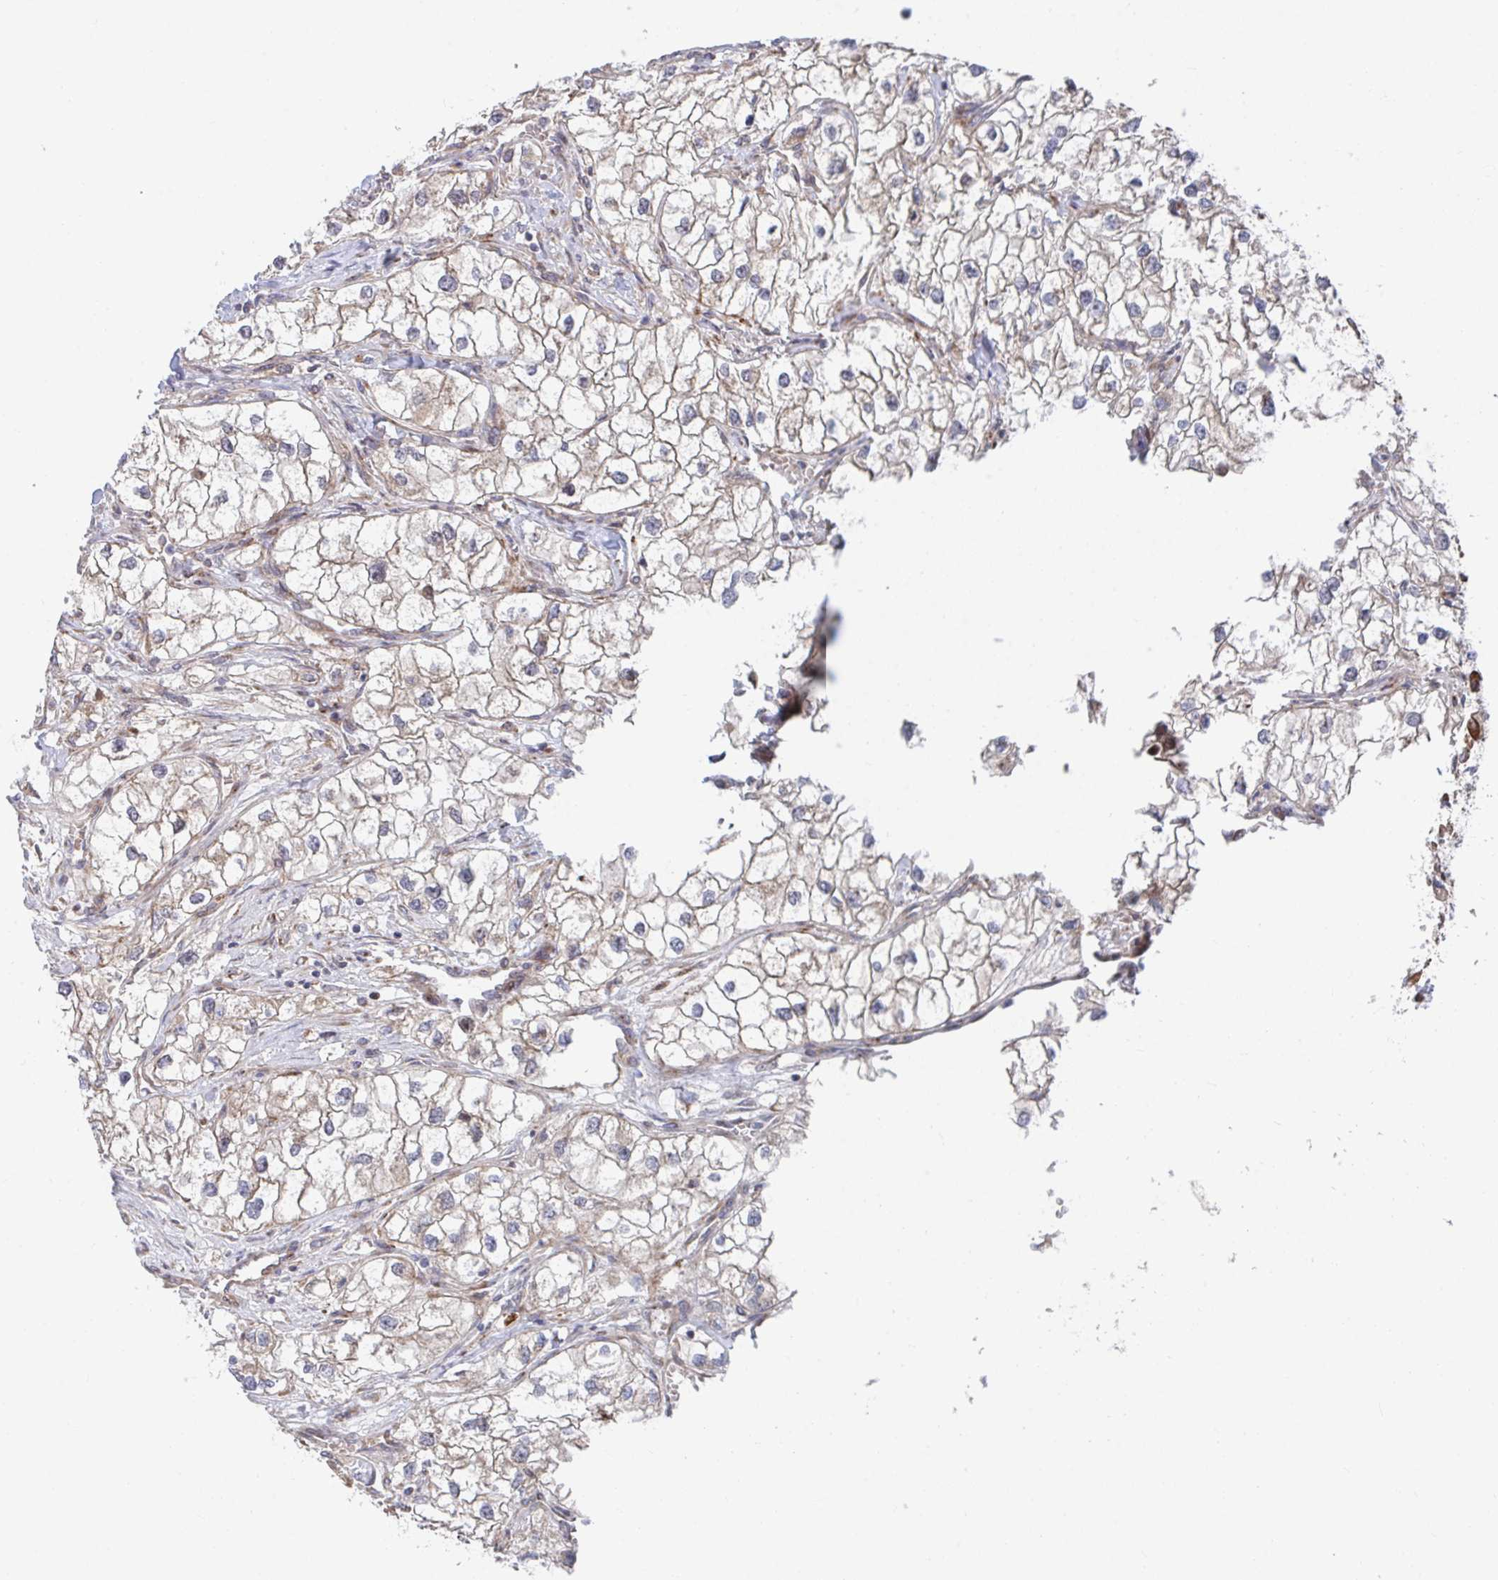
{"staining": {"intensity": "weak", "quantity": ">75%", "location": "cytoplasmic/membranous"}, "tissue": "renal cancer", "cell_type": "Tumor cells", "image_type": "cancer", "snomed": [{"axis": "morphology", "description": "Adenocarcinoma, NOS"}, {"axis": "topography", "description": "Kidney"}], "caption": "Immunohistochemical staining of adenocarcinoma (renal) exhibits low levels of weak cytoplasmic/membranous positivity in approximately >75% of tumor cells.", "gene": "FJX1", "patient": {"sex": "male", "age": 59}}